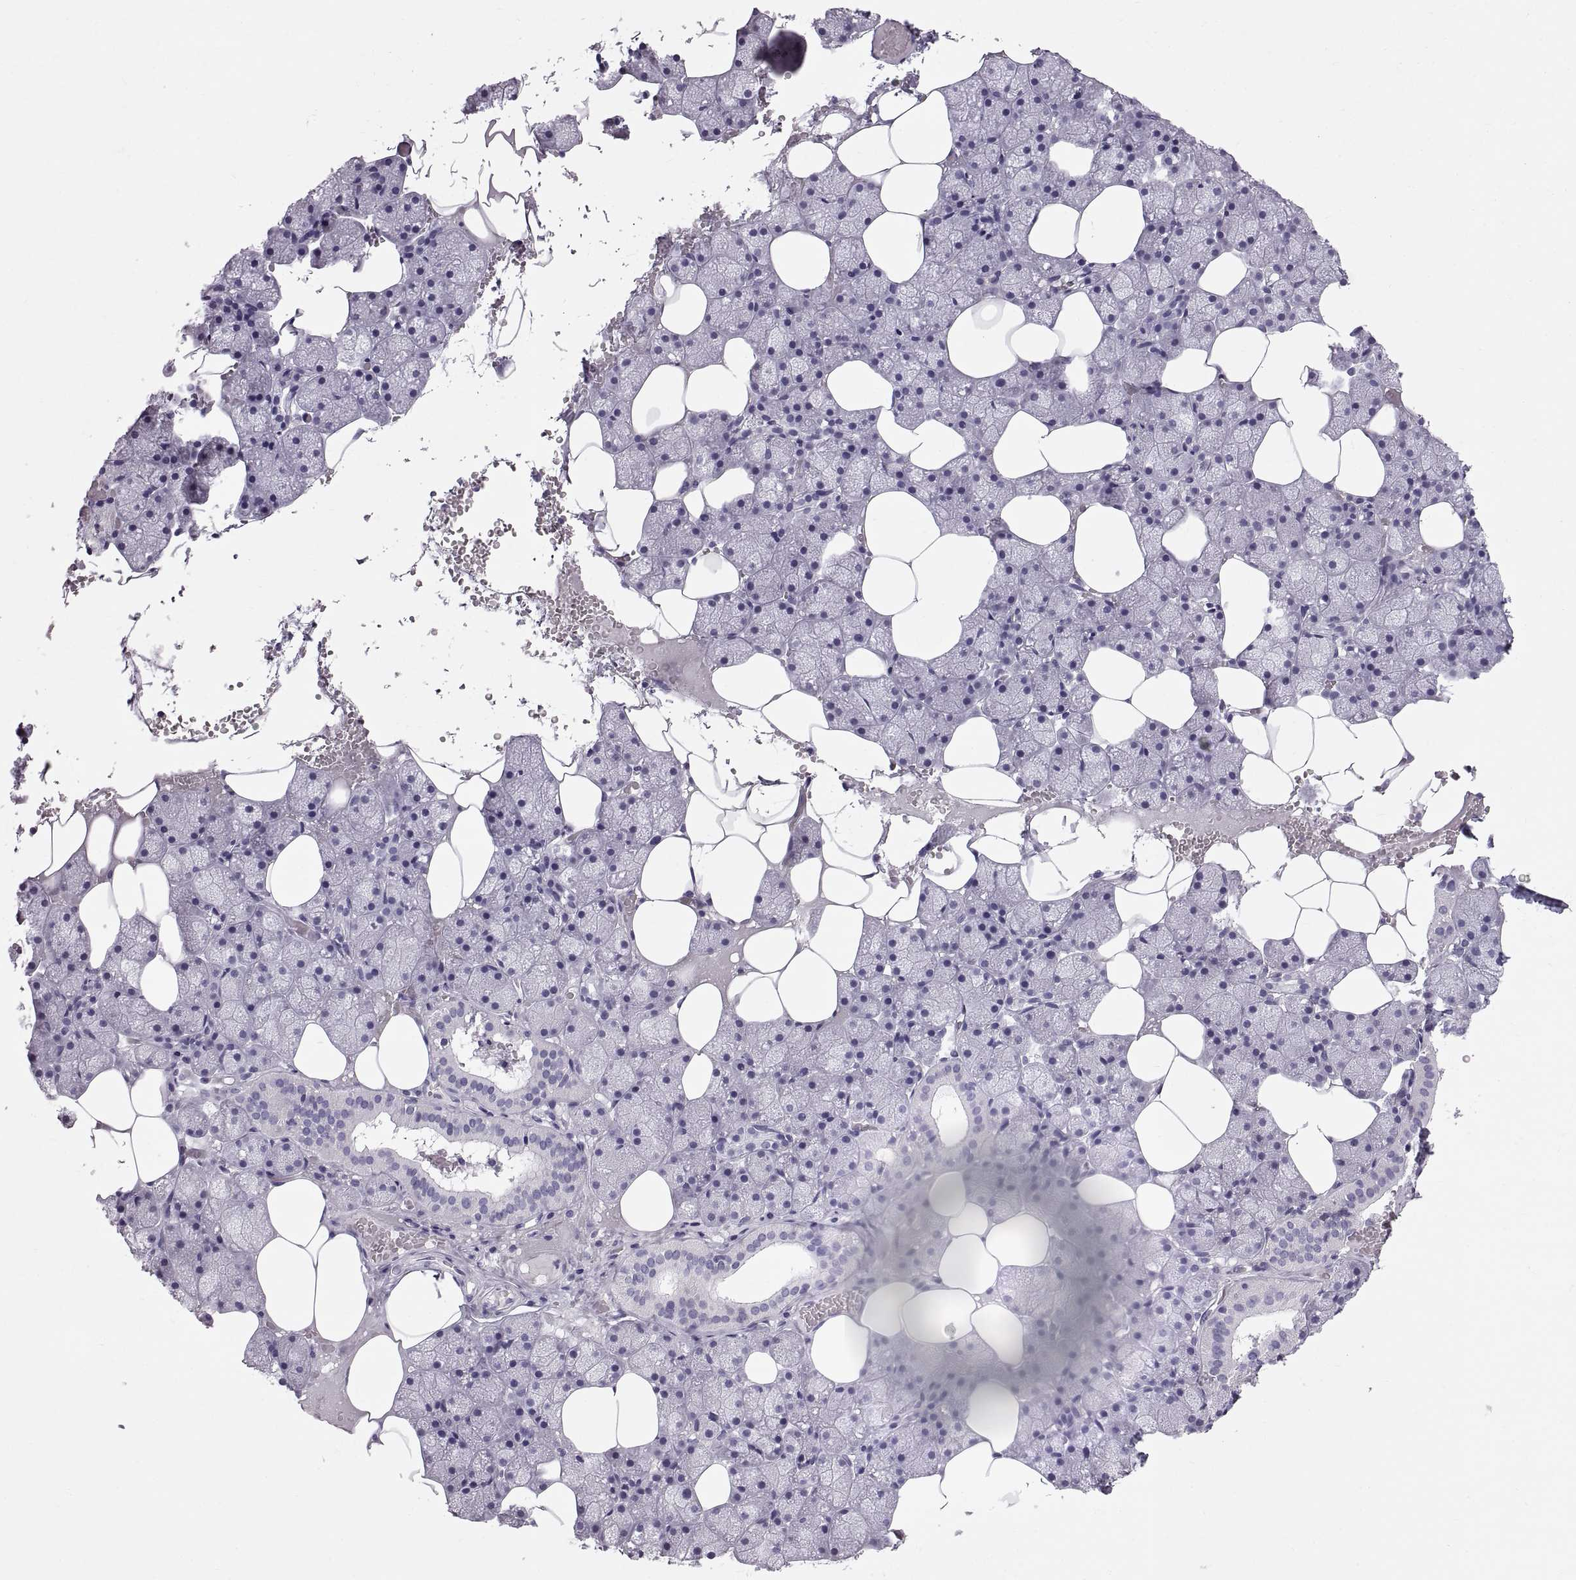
{"staining": {"intensity": "negative", "quantity": "none", "location": "none"}, "tissue": "salivary gland", "cell_type": "Glandular cells", "image_type": "normal", "snomed": [{"axis": "morphology", "description": "Normal tissue, NOS"}, {"axis": "topography", "description": "Salivary gland"}], "caption": "This histopathology image is of benign salivary gland stained with immunohistochemistry to label a protein in brown with the nuclei are counter-stained blue. There is no expression in glandular cells. Brightfield microscopy of immunohistochemistry stained with DAB (brown) and hematoxylin (blue), captured at high magnification.", "gene": "WFDC8", "patient": {"sex": "male", "age": 38}}